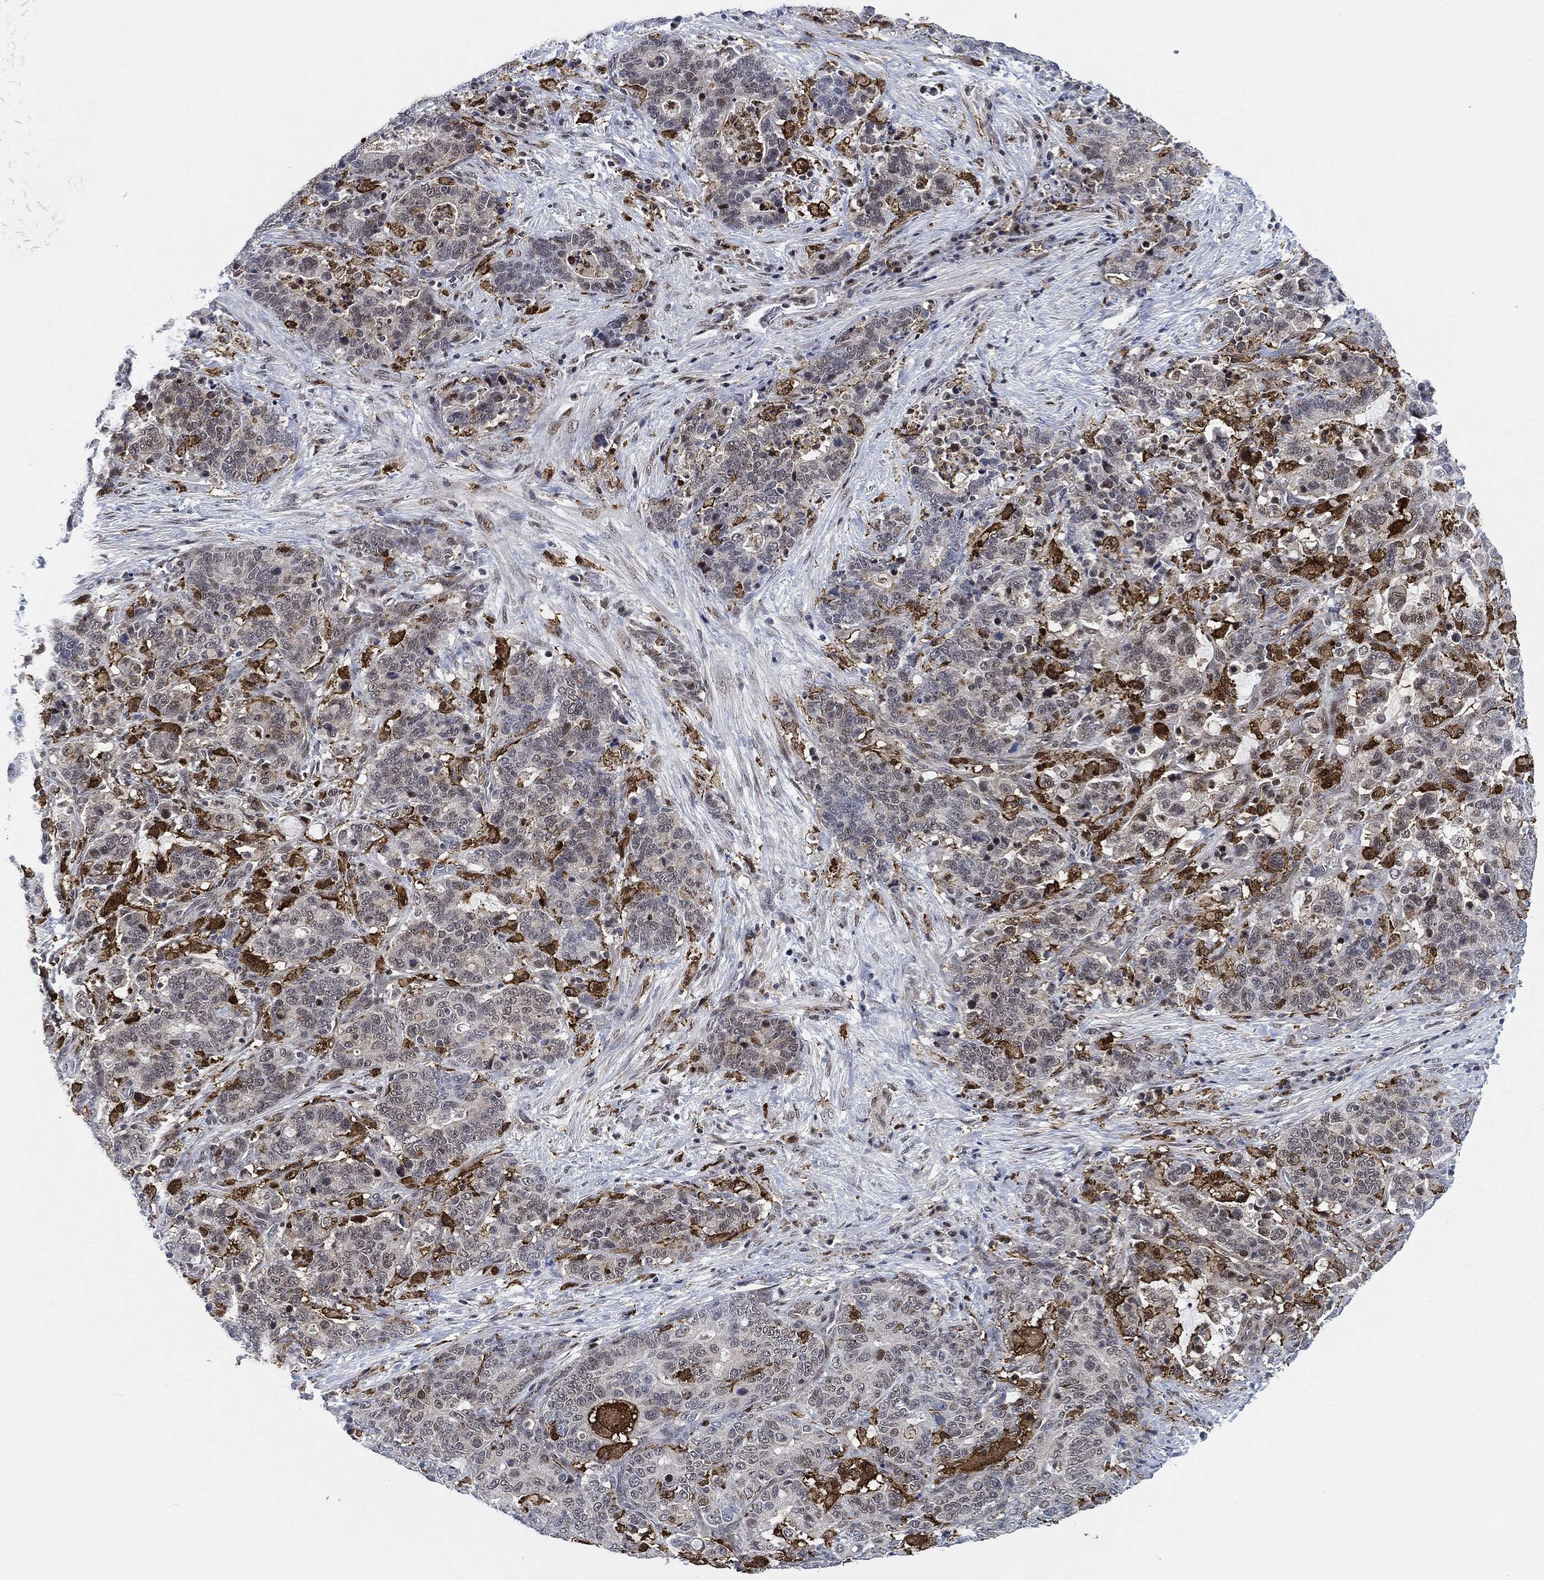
{"staining": {"intensity": "negative", "quantity": "none", "location": "none"}, "tissue": "stomach cancer", "cell_type": "Tumor cells", "image_type": "cancer", "snomed": [{"axis": "morphology", "description": "Normal tissue, NOS"}, {"axis": "morphology", "description": "Adenocarcinoma, NOS"}, {"axis": "topography", "description": "Stomach"}], "caption": "Stomach cancer stained for a protein using immunohistochemistry (IHC) shows no positivity tumor cells.", "gene": "NANOS3", "patient": {"sex": "female", "age": 64}}